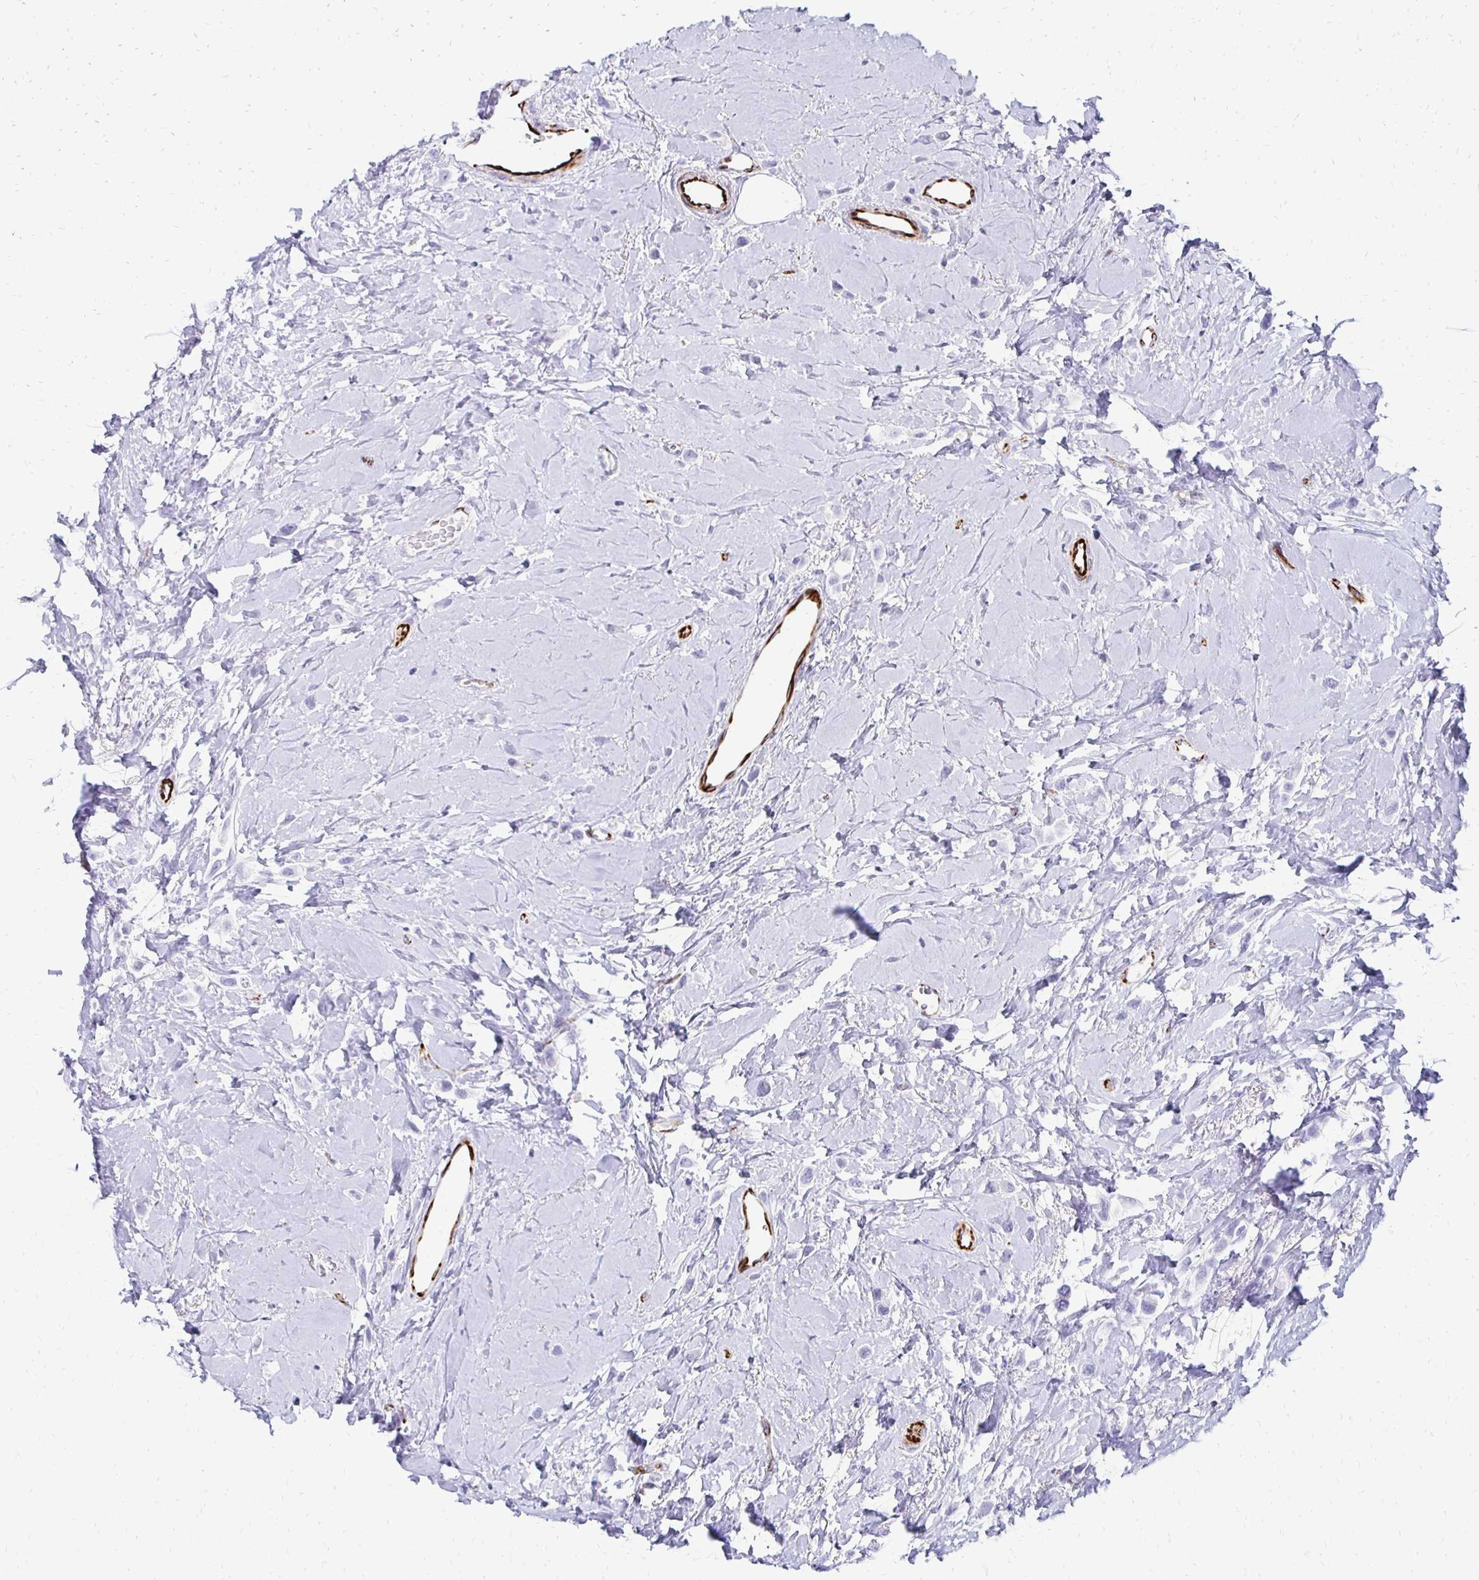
{"staining": {"intensity": "negative", "quantity": "none", "location": "none"}, "tissue": "breast cancer", "cell_type": "Tumor cells", "image_type": "cancer", "snomed": [{"axis": "morphology", "description": "Lobular carcinoma"}, {"axis": "topography", "description": "Breast"}], "caption": "There is no significant staining in tumor cells of breast lobular carcinoma.", "gene": "TMEM54", "patient": {"sex": "female", "age": 66}}